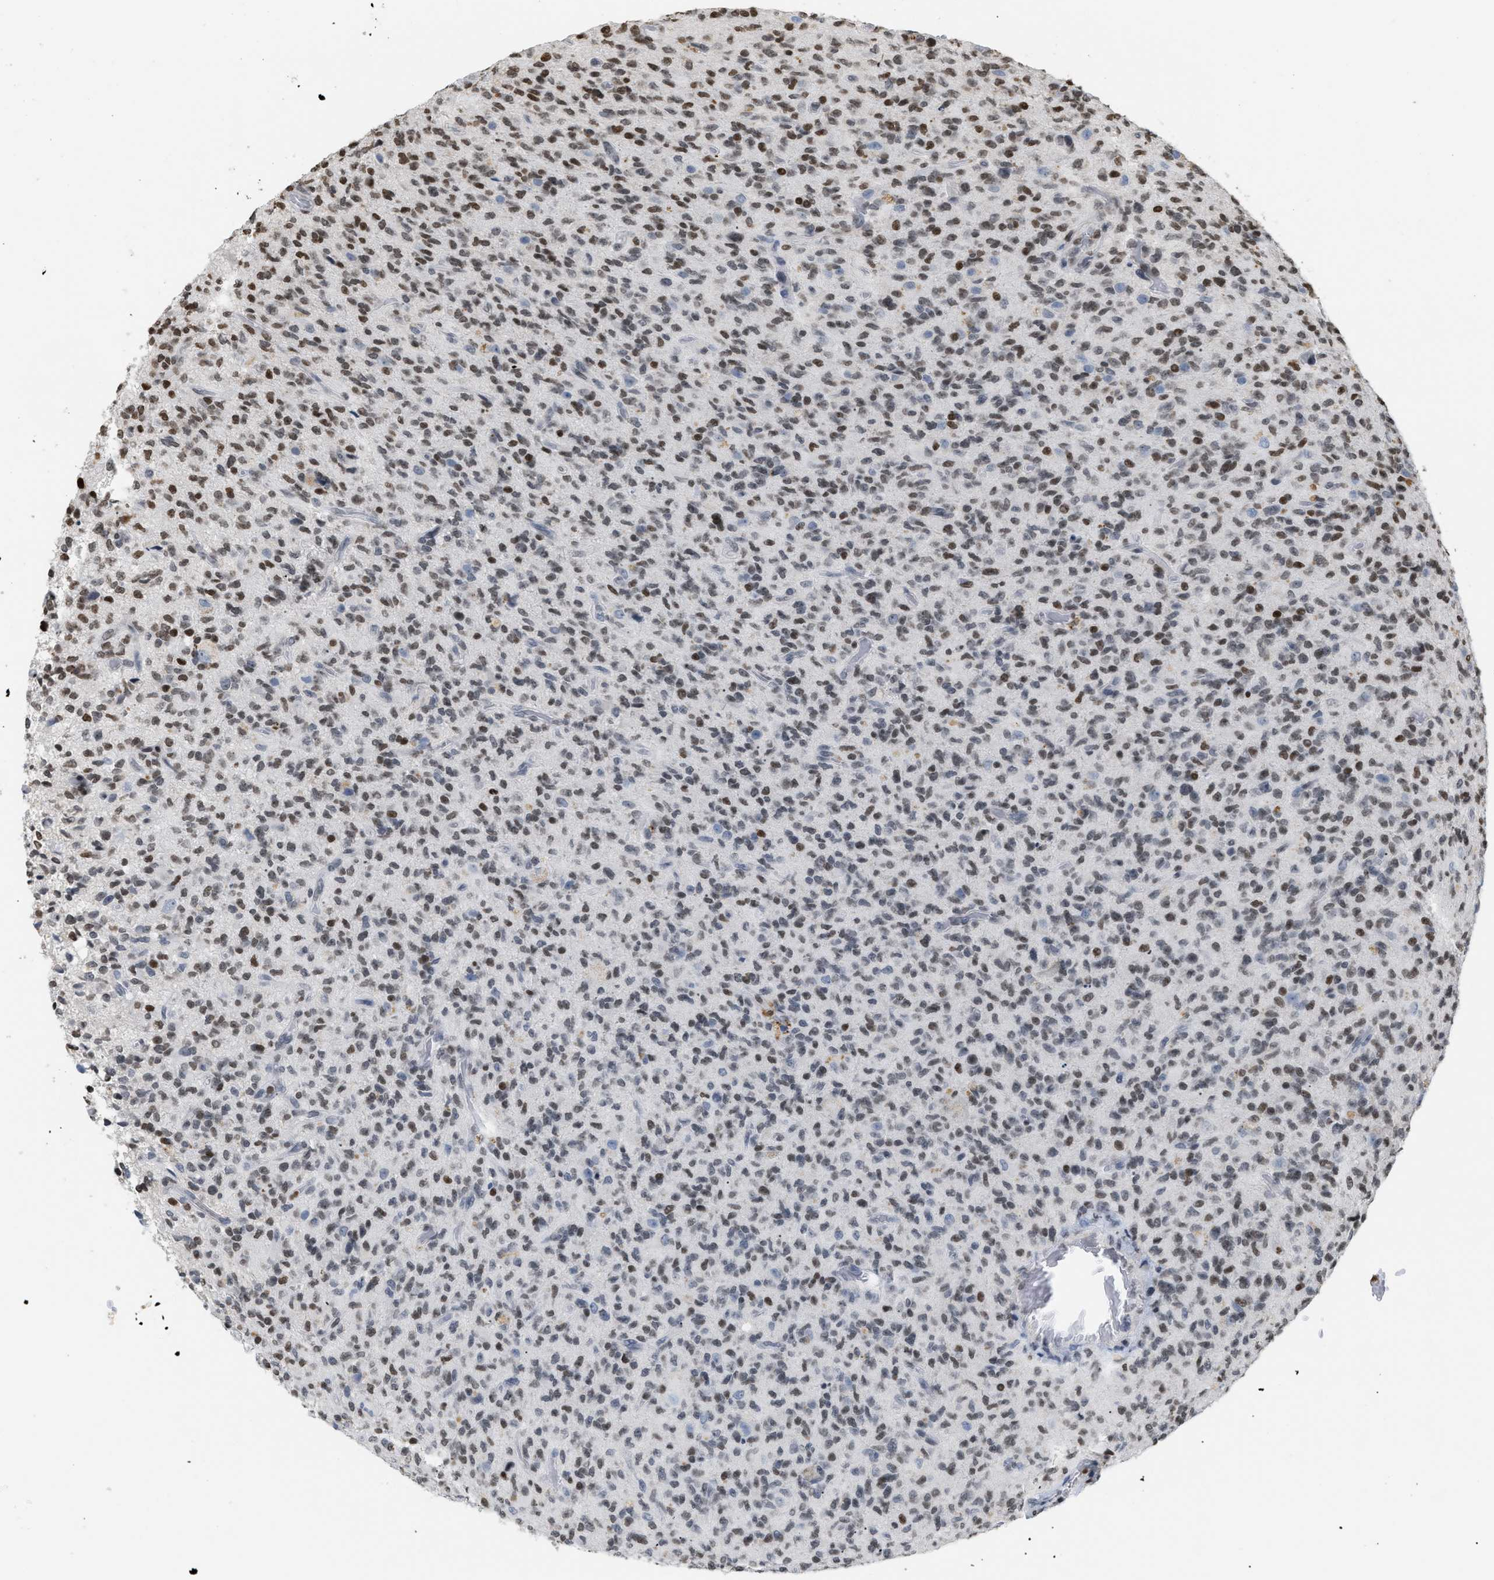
{"staining": {"intensity": "moderate", "quantity": ">75%", "location": "nuclear"}, "tissue": "glioma", "cell_type": "Tumor cells", "image_type": "cancer", "snomed": [{"axis": "morphology", "description": "Glioma, malignant, High grade"}, {"axis": "topography", "description": "Brain"}], "caption": "Tumor cells demonstrate medium levels of moderate nuclear positivity in about >75% of cells in glioma. The staining is performed using DAB brown chromogen to label protein expression. The nuclei are counter-stained blue using hematoxylin.", "gene": "HMGN2", "patient": {"sex": "male", "age": 71}}